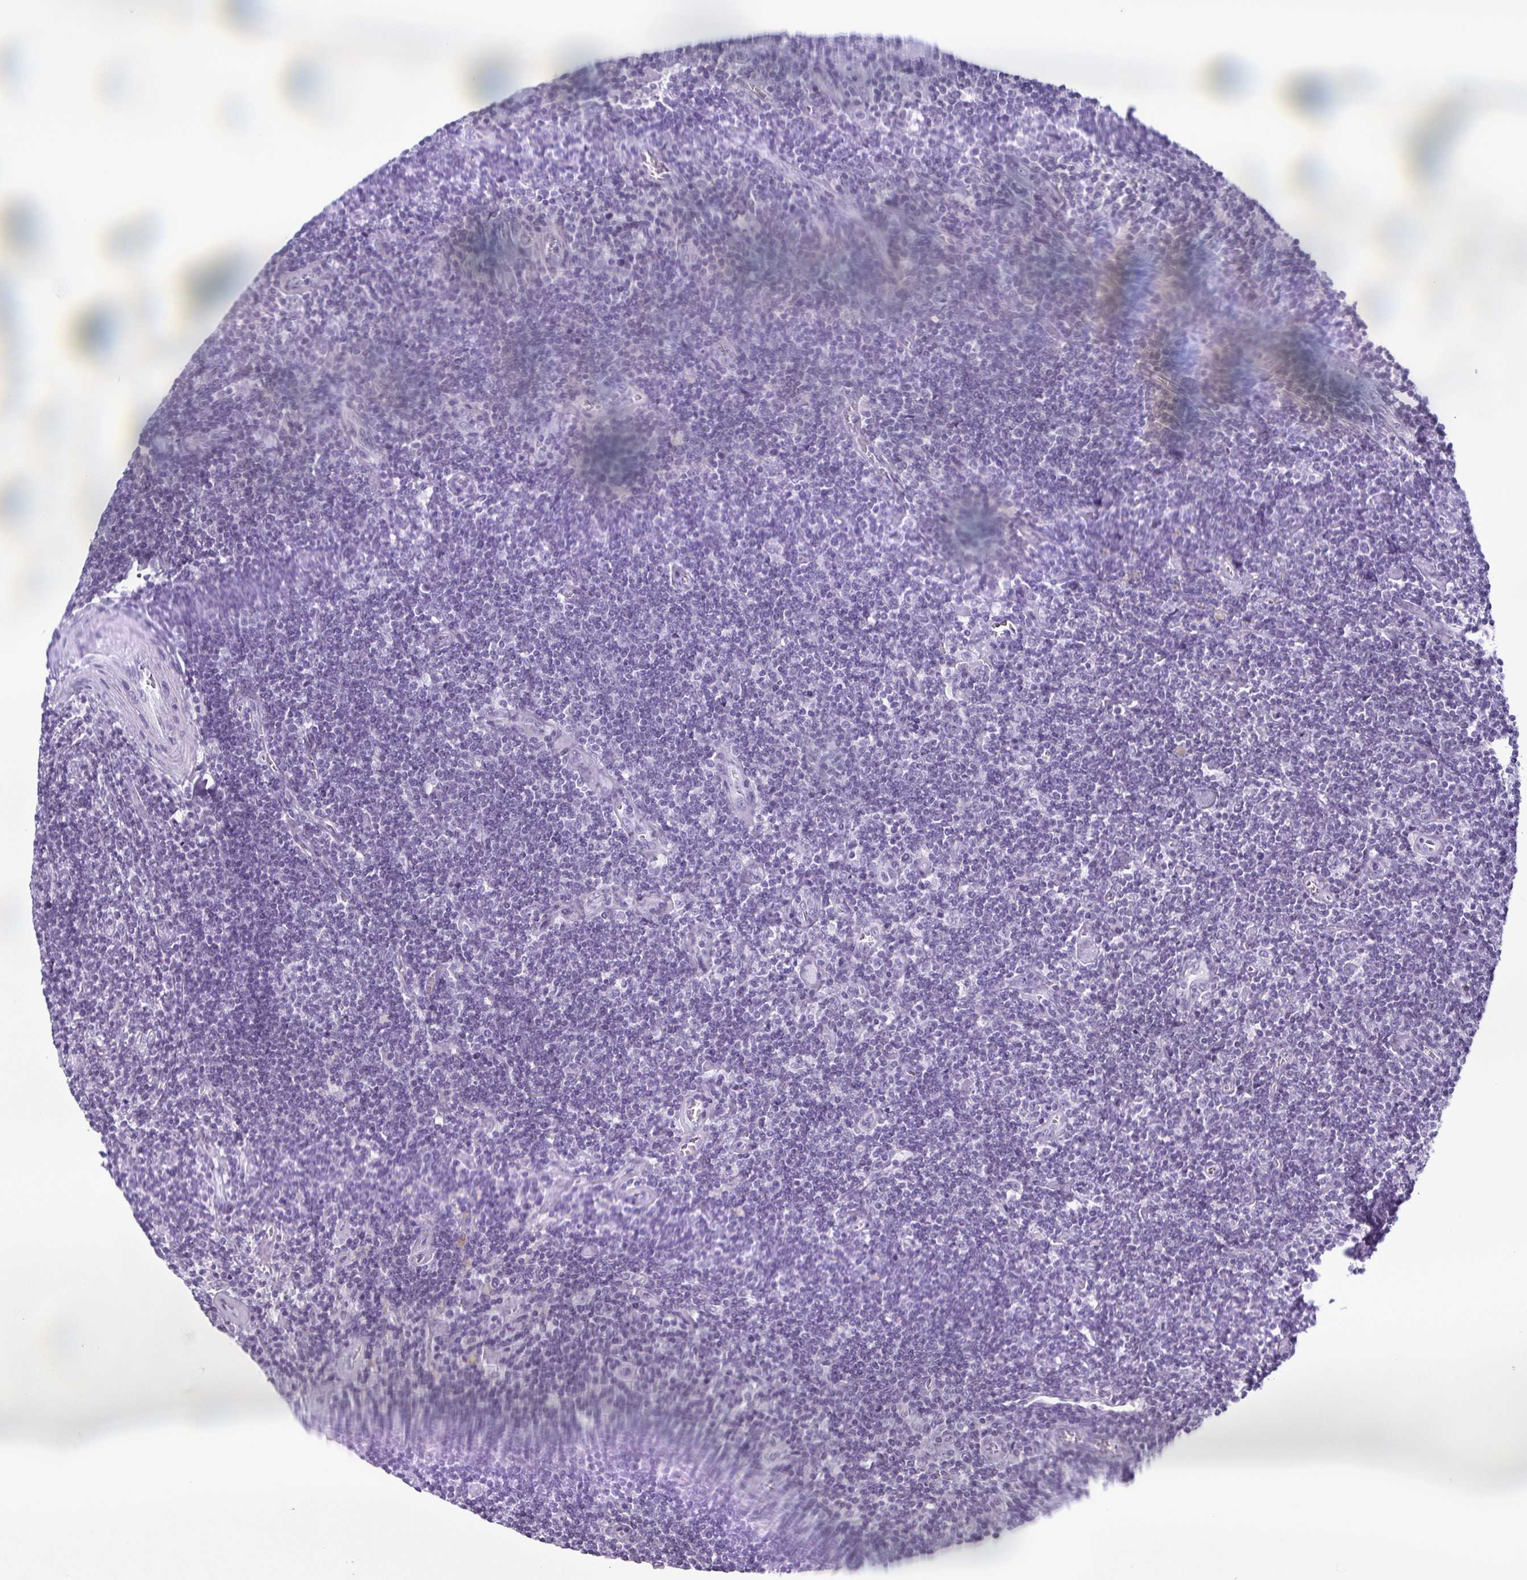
{"staining": {"intensity": "negative", "quantity": "none", "location": "none"}, "tissue": "lymphoma", "cell_type": "Tumor cells", "image_type": "cancer", "snomed": [{"axis": "morphology", "description": "Hodgkin's disease, NOS"}, {"axis": "topography", "description": "Lymph node"}], "caption": "Immunohistochemical staining of Hodgkin's disease reveals no significant staining in tumor cells.", "gene": "KRT10", "patient": {"sex": "male", "age": 40}}